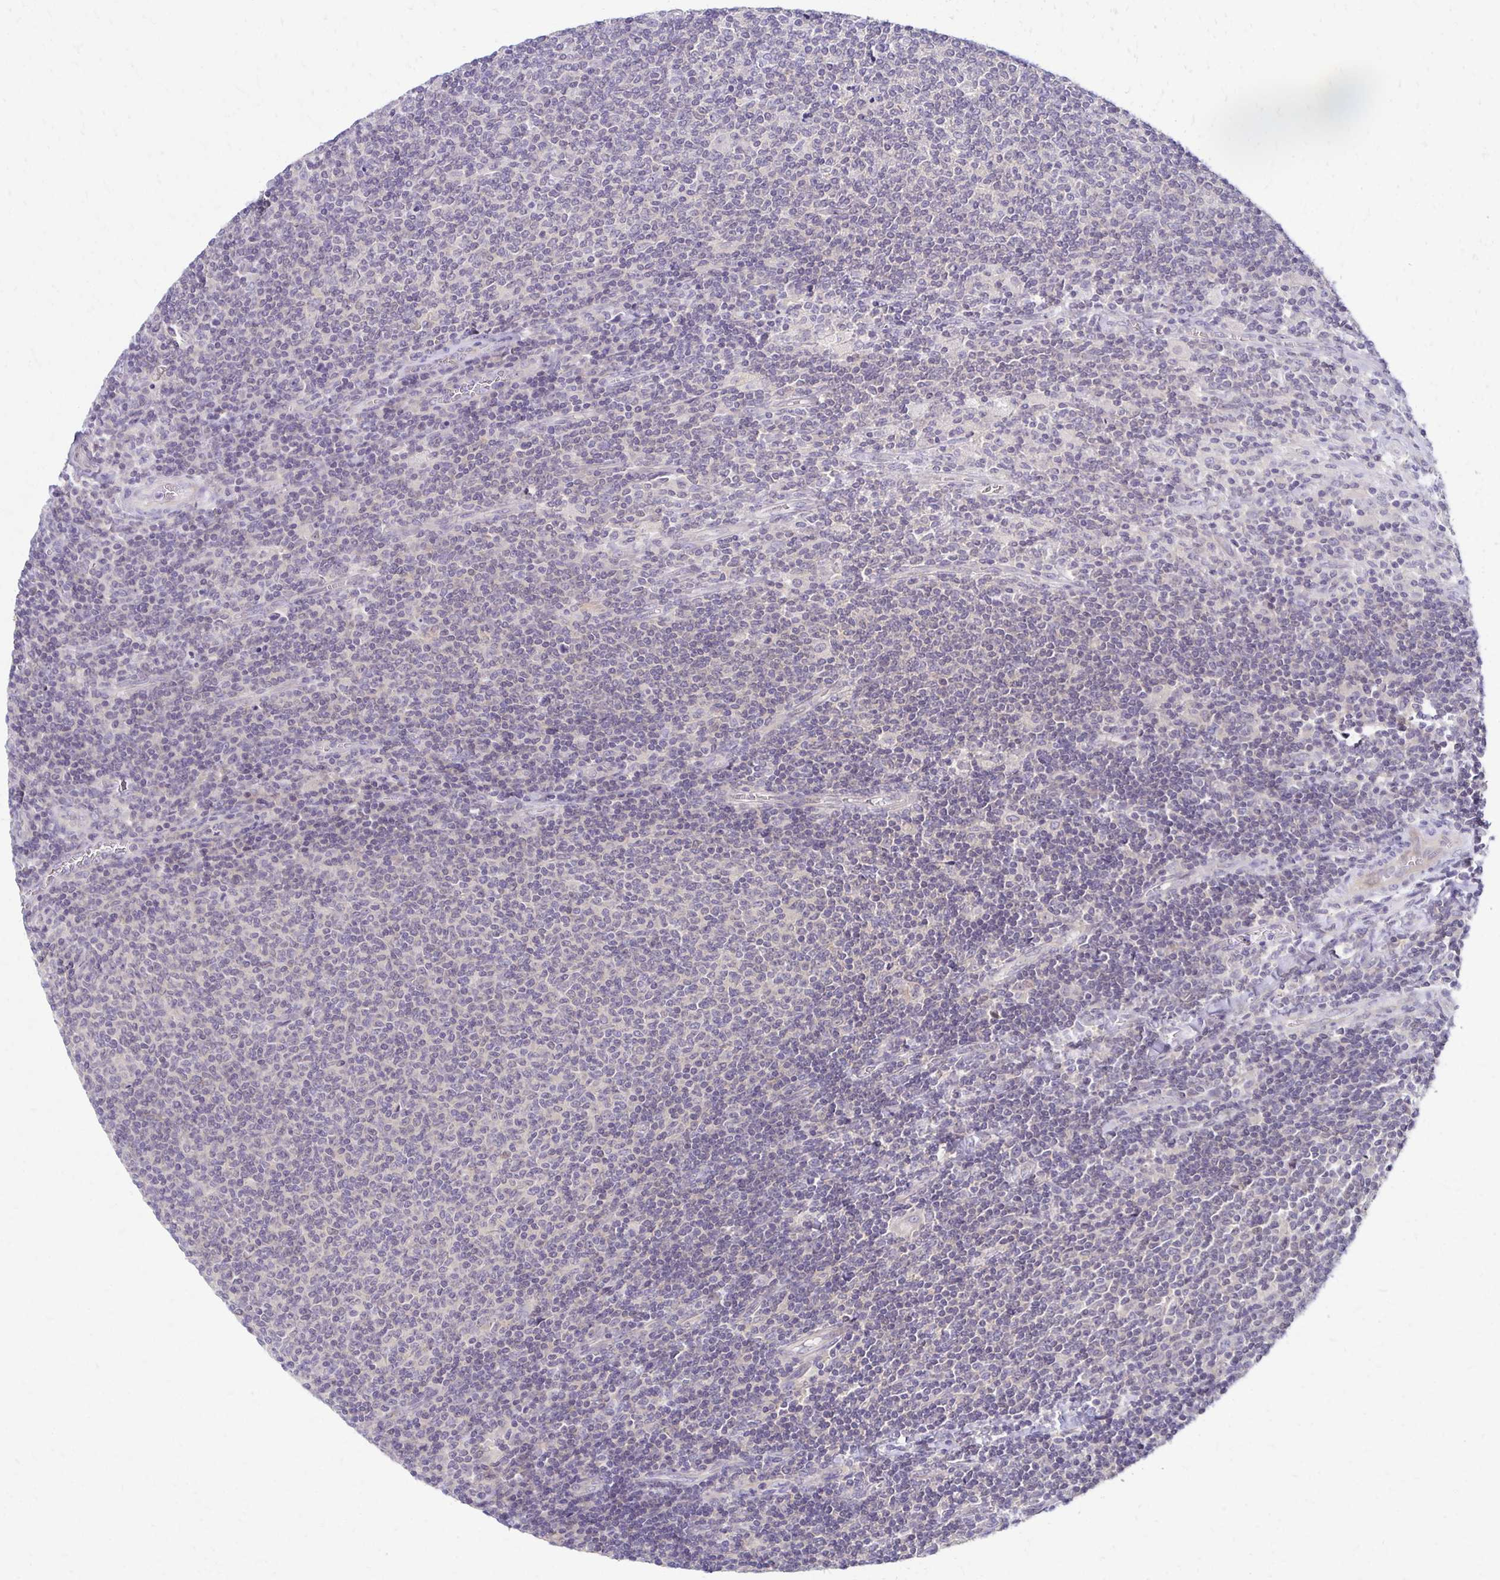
{"staining": {"intensity": "negative", "quantity": "none", "location": "none"}, "tissue": "lymphoma", "cell_type": "Tumor cells", "image_type": "cancer", "snomed": [{"axis": "morphology", "description": "Malignant lymphoma, non-Hodgkin's type, Low grade"}, {"axis": "topography", "description": "Lymph node"}], "caption": "Immunohistochemistry image of neoplastic tissue: malignant lymphoma, non-Hodgkin's type (low-grade) stained with DAB demonstrates no significant protein positivity in tumor cells.", "gene": "C1QTNF2", "patient": {"sex": "male", "age": 52}}